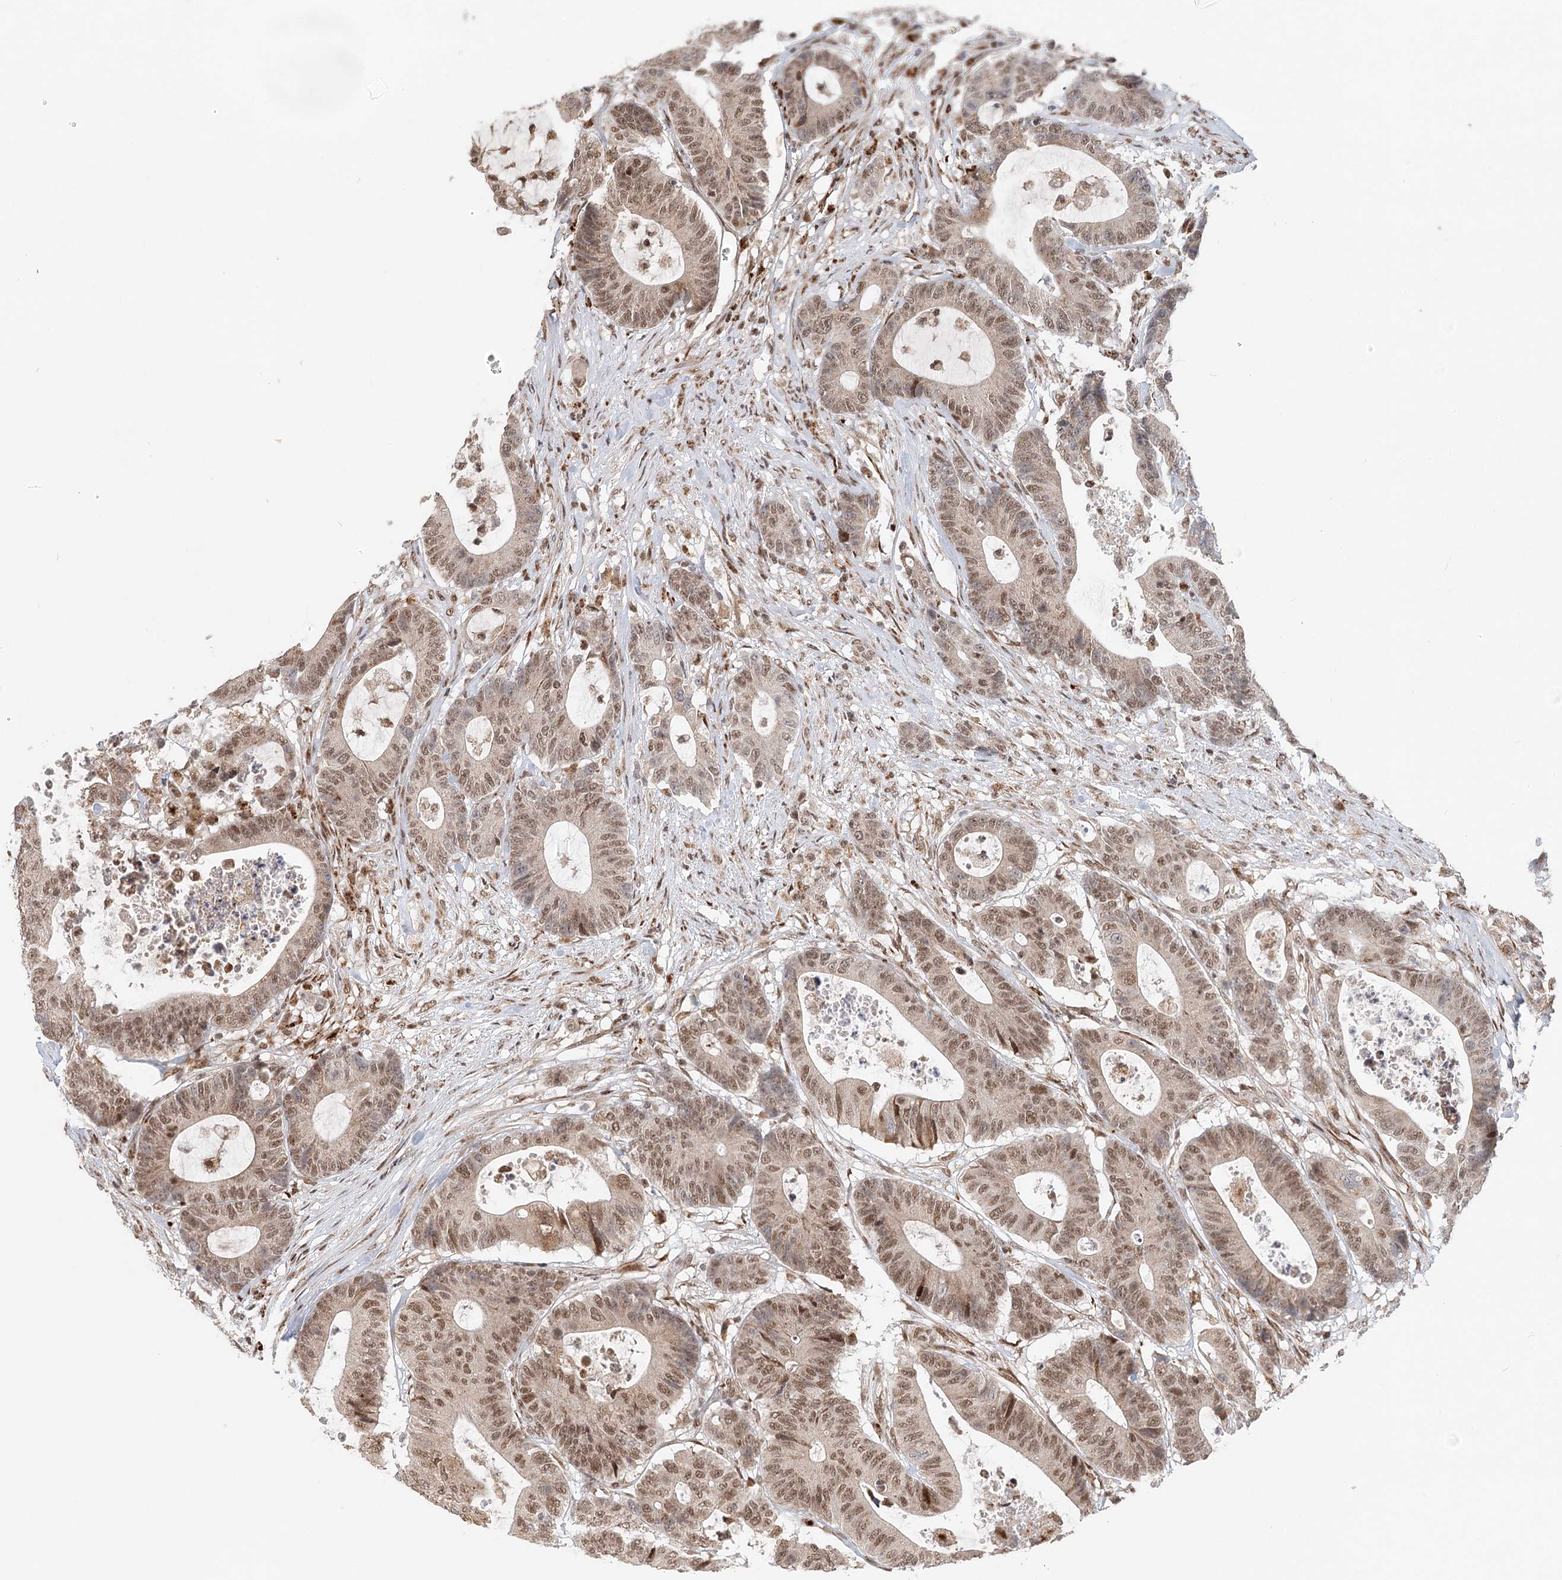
{"staining": {"intensity": "moderate", "quantity": ">75%", "location": "nuclear"}, "tissue": "colorectal cancer", "cell_type": "Tumor cells", "image_type": "cancer", "snomed": [{"axis": "morphology", "description": "Adenocarcinoma, NOS"}, {"axis": "topography", "description": "Colon"}], "caption": "Immunohistochemistry (IHC) of colorectal adenocarcinoma demonstrates medium levels of moderate nuclear staining in approximately >75% of tumor cells.", "gene": "BNIP5", "patient": {"sex": "female", "age": 84}}